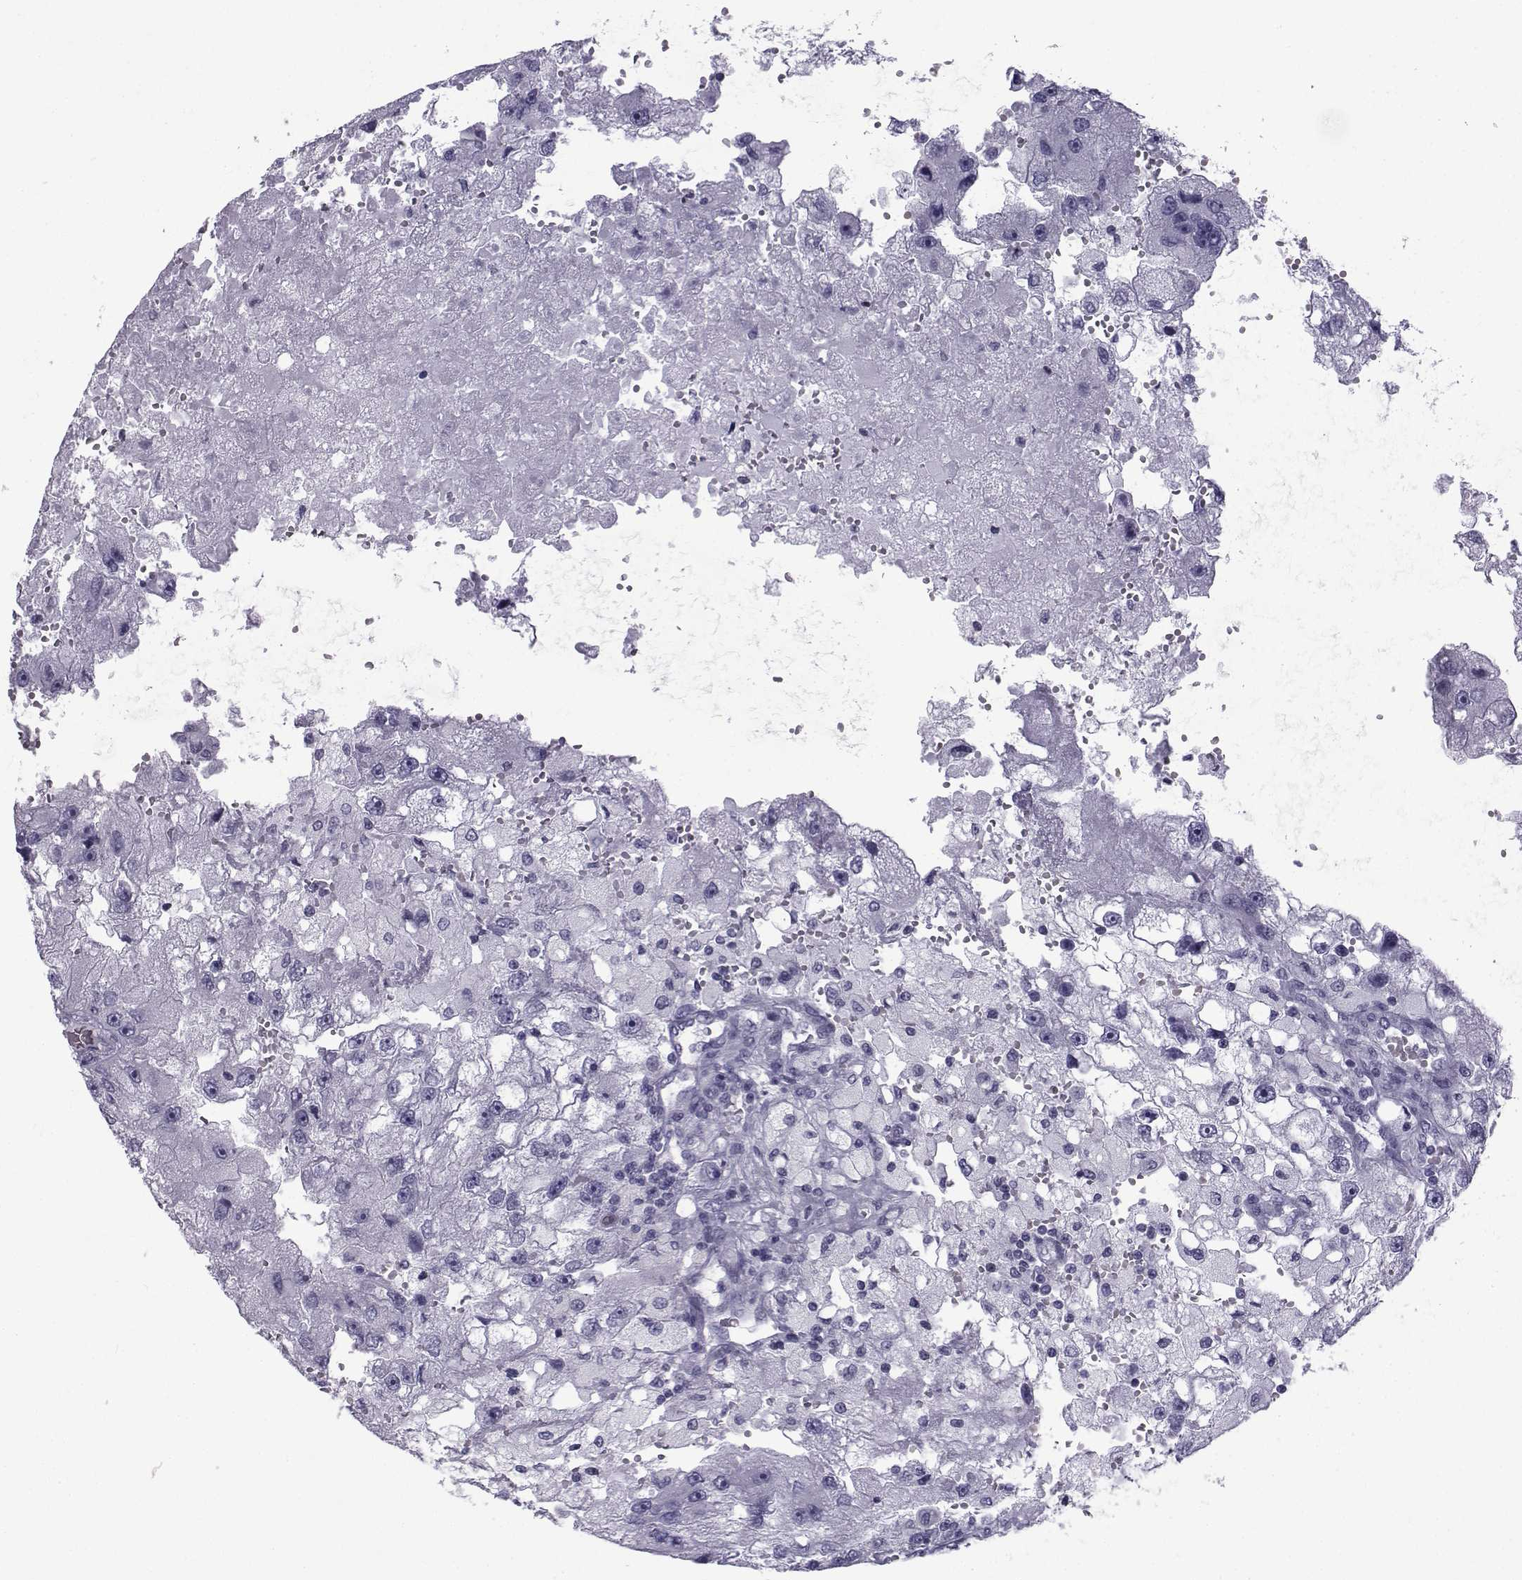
{"staining": {"intensity": "negative", "quantity": "none", "location": "none"}, "tissue": "renal cancer", "cell_type": "Tumor cells", "image_type": "cancer", "snomed": [{"axis": "morphology", "description": "Adenocarcinoma, NOS"}, {"axis": "topography", "description": "Kidney"}], "caption": "A high-resolution micrograph shows immunohistochemistry staining of renal adenocarcinoma, which exhibits no significant positivity in tumor cells.", "gene": "SPANXD", "patient": {"sex": "male", "age": 63}}